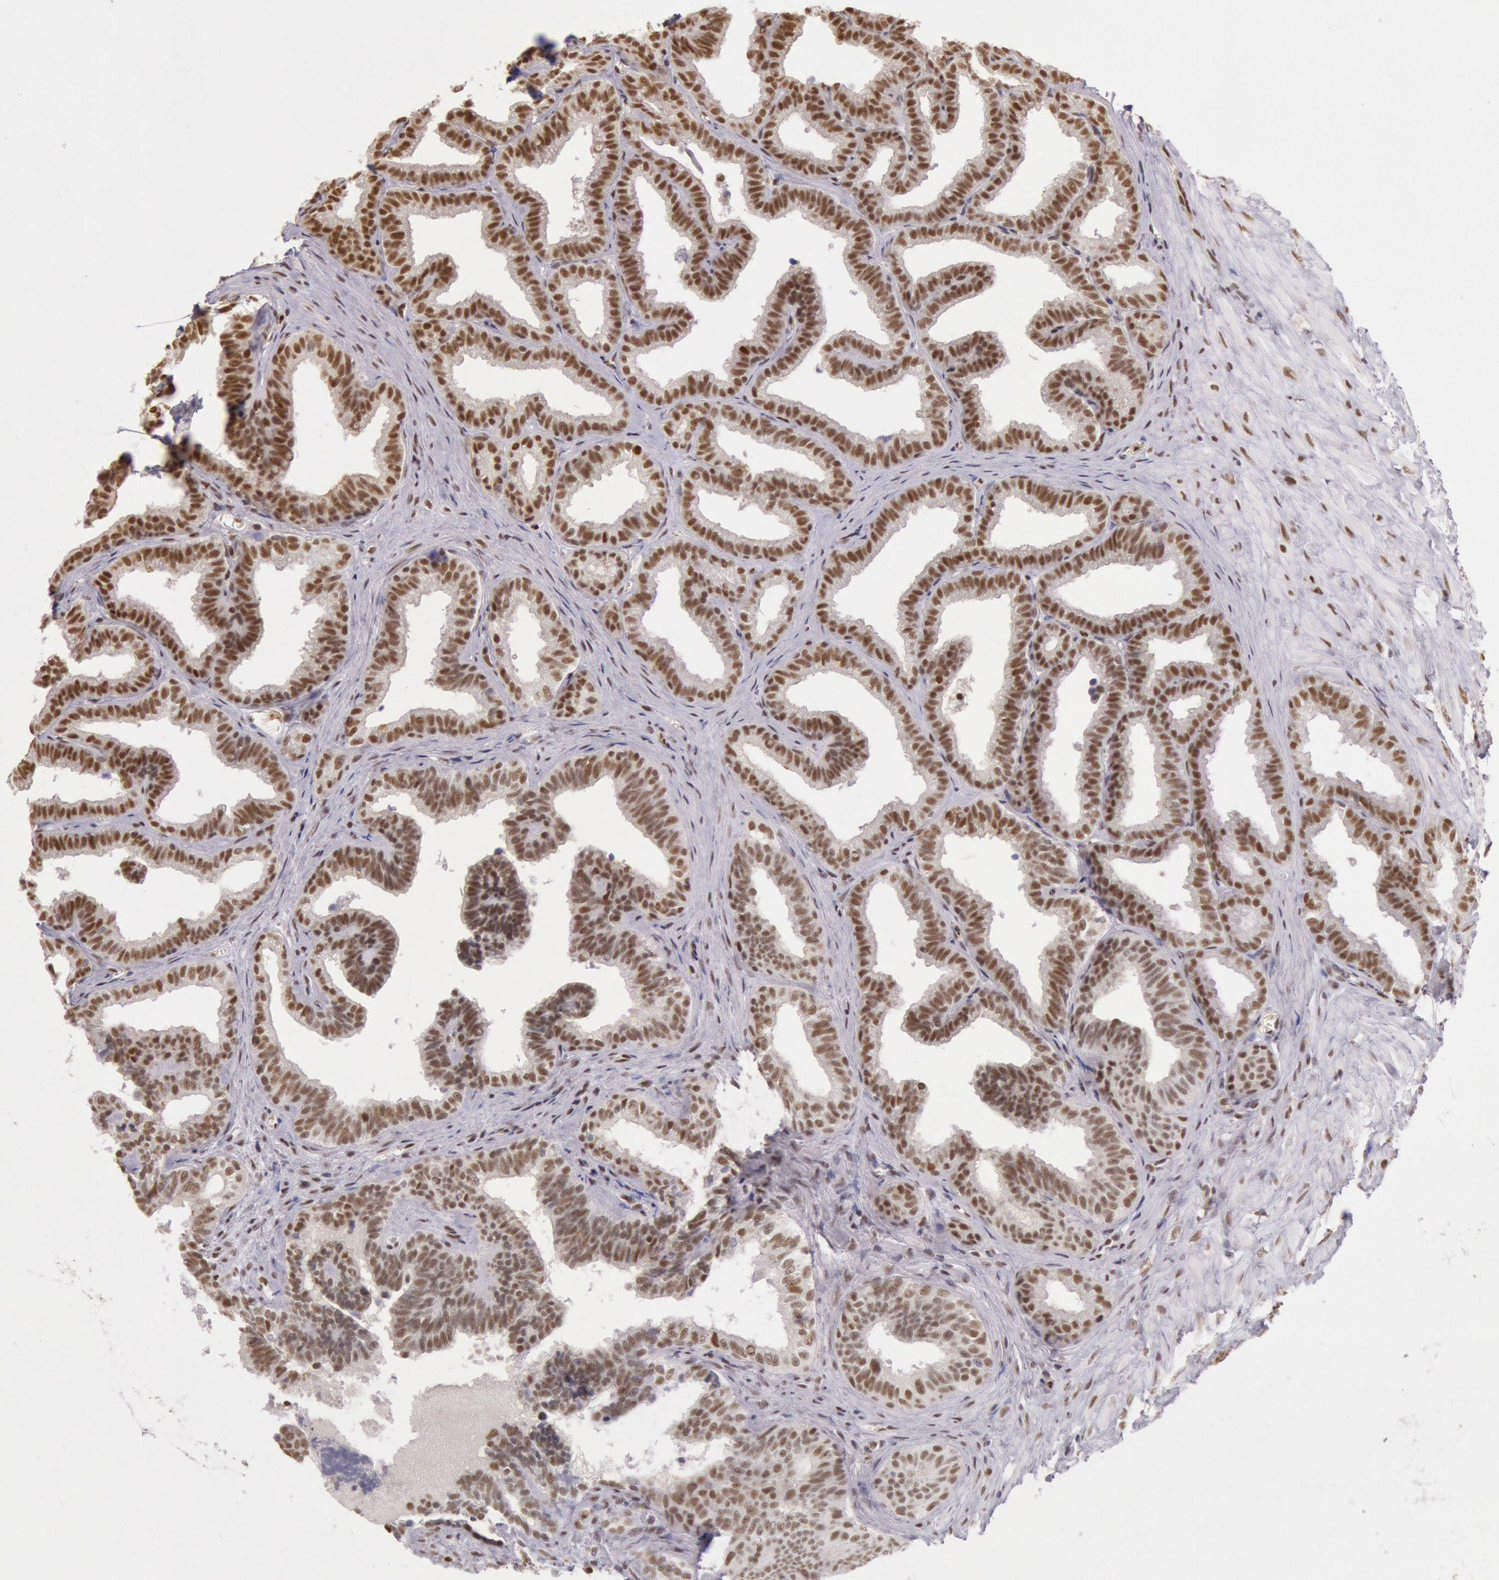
{"staining": {"intensity": "strong", "quantity": ">75%", "location": "nuclear"}, "tissue": "seminal vesicle", "cell_type": "Glandular cells", "image_type": "normal", "snomed": [{"axis": "morphology", "description": "Normal tissue, NOS"}, {"axis": "topography", "description": "Seminal veicle"}], "caption": "This is a histology image of immunohistochemistry staining of normal seminal vesicle, which shows strong expression in the nuclear of glandular cells.", "gene": "ESS2", "patient": {"sex": "male", "age": 26}}